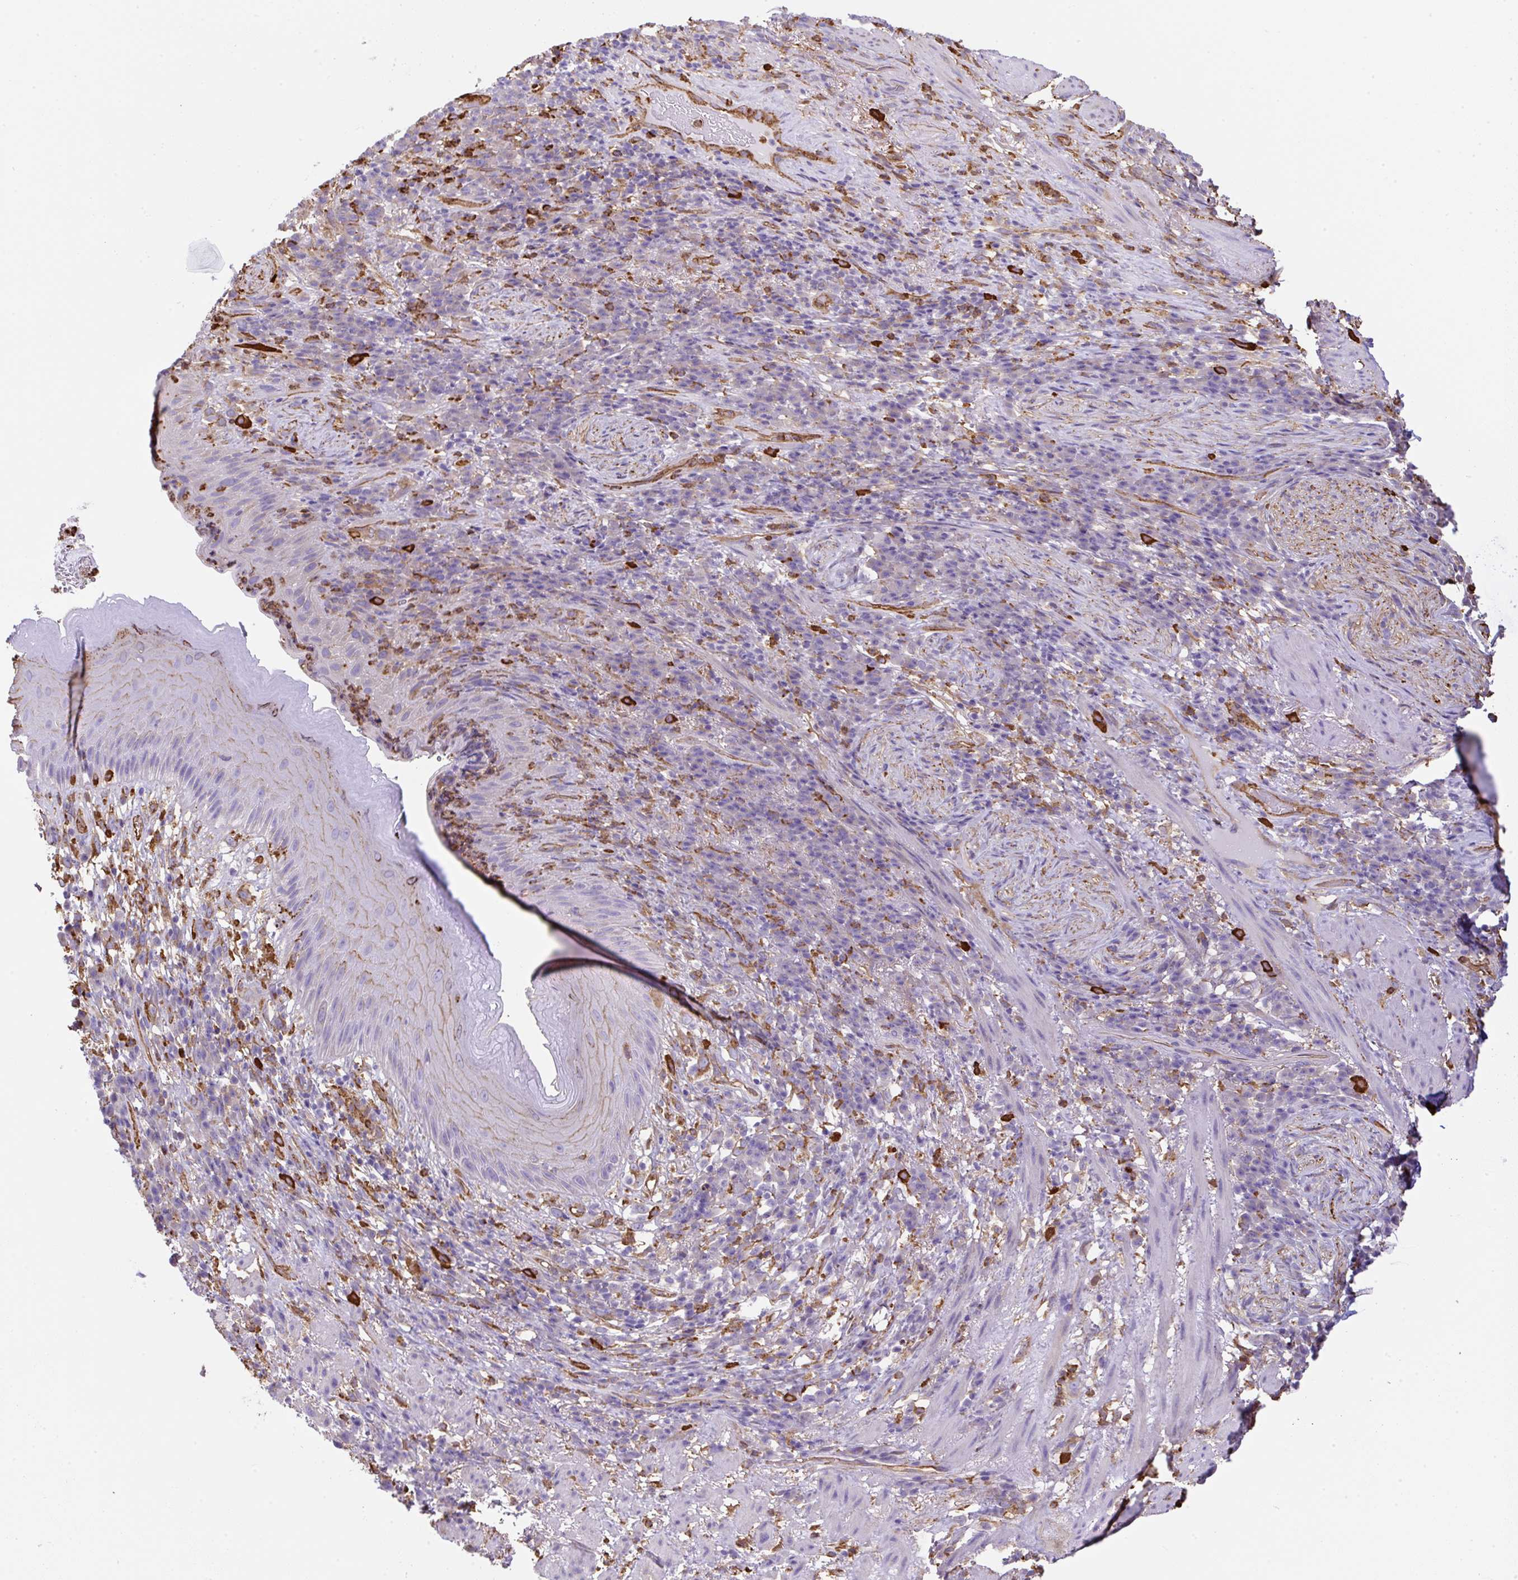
{"staining": {"intensity": "moderate", "quantity": "25%-75%", "location": "cytoplasmic/membranous"}, "tissue": "skin", "cell_type": "Epidermal cells", "image_type": "normal", "snomed": [{"axis": "morphology", "description": "Normal tissue, NOS"}, {"axis": "topography", "description": "Anal"}], "caption": "Immunohistochemistry histopathology image of unremarkable skin: human skin stained using immunohistochemistry displays medium levels of moderate protein expression localized specifically in the cytoplasmic/membranous of epidermal cells, appearing as a cytoplasmic/membranous brown color.", "gene": "MAGEB5", "patient": {"sex": "male", "age": 78}}